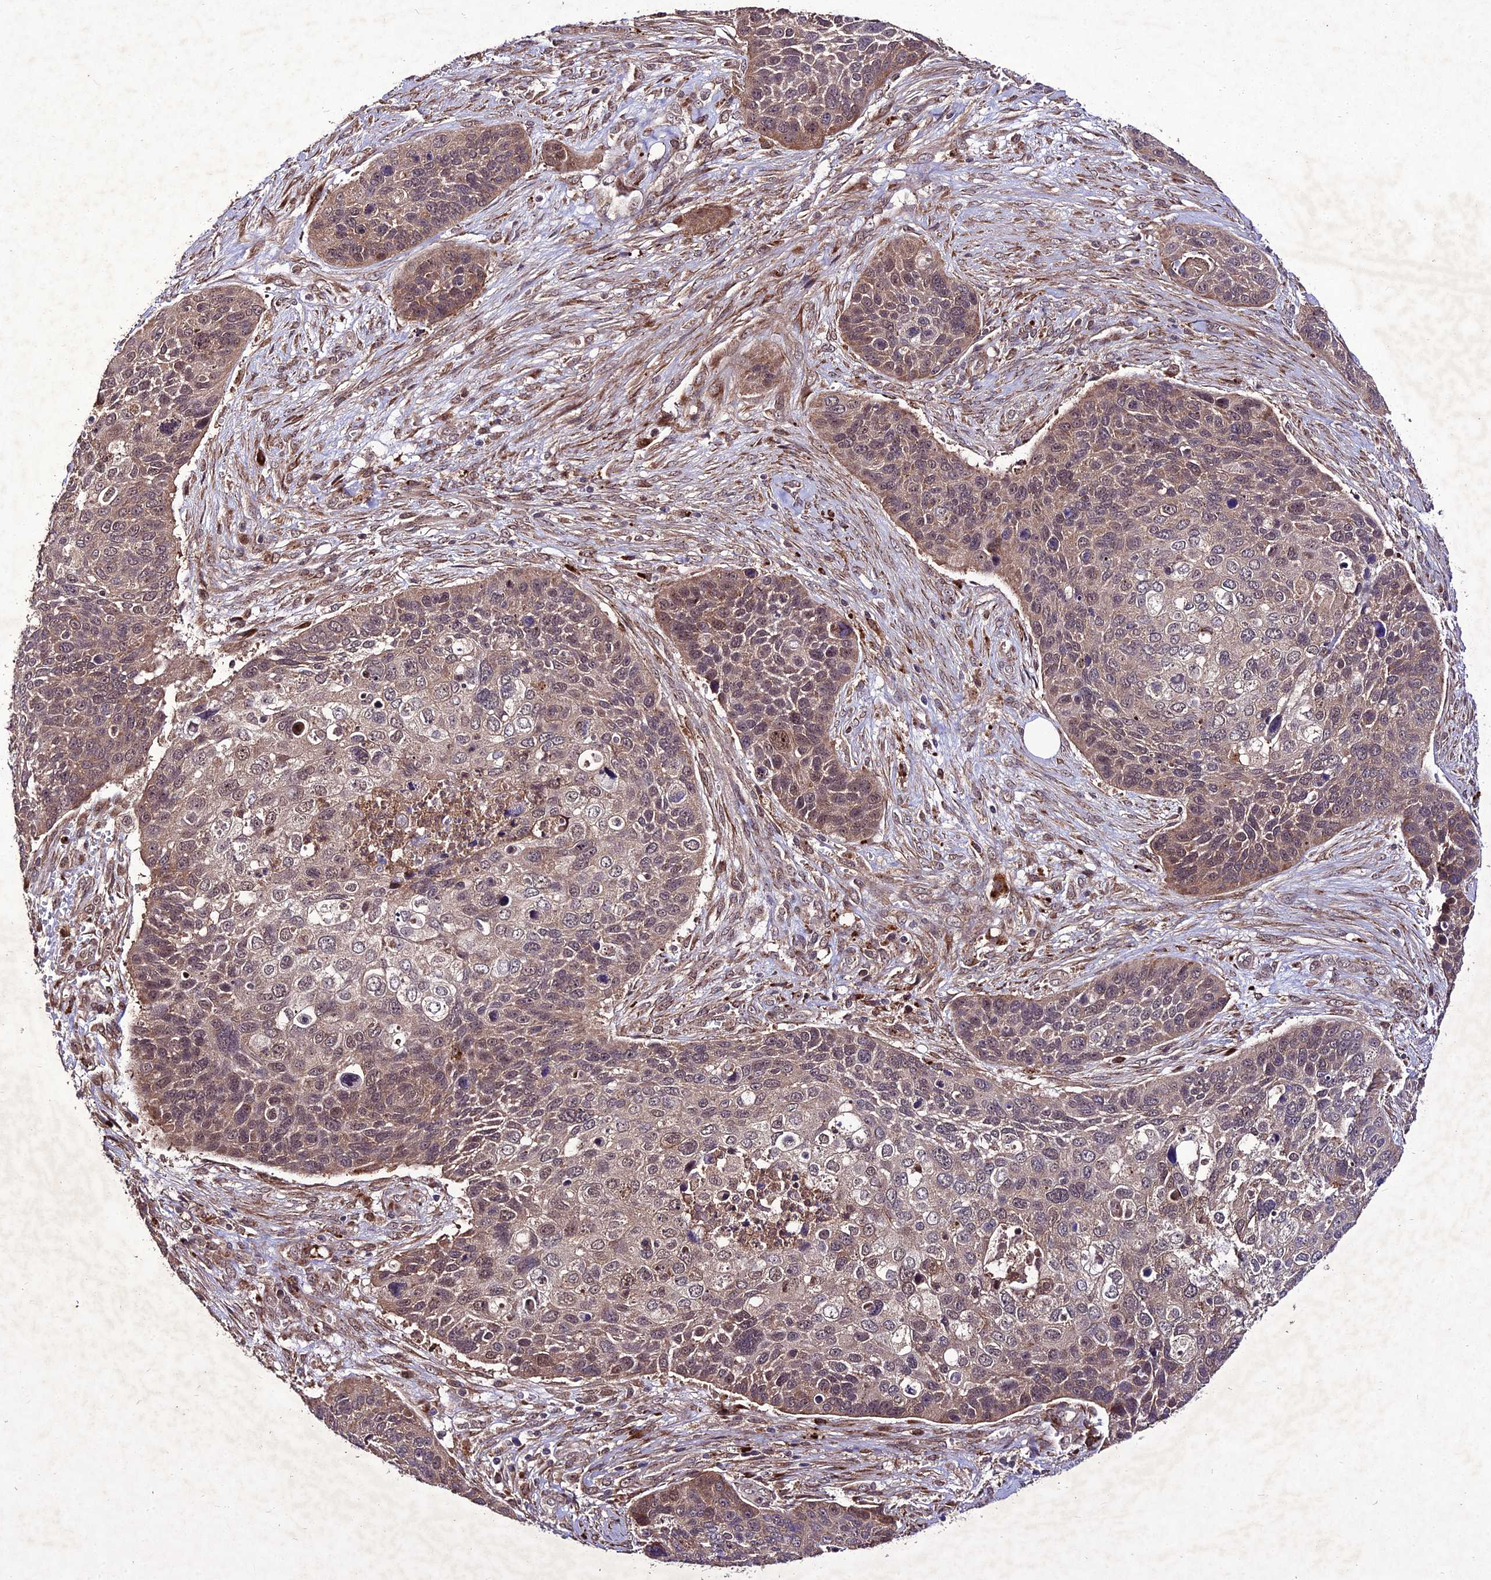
{"staining": {"intensity": "weak", "quantity": "25%-75%", "location": "cytoplasmic/membranous,nuclear"}, "tissue": "skin cancer", "cell_type": "Tumor cells", "image_type": "cancer", "snomed": [{"axis": "morphology", "description": "Basal cell carcinoma"}, {"axis": "topography", "description": "Skin"}], "caption": "Protein analysis of skin basal cell carcinoma tissue shows weak cytoplasmic/membranous and nuclear staining in approximately 25%-75% of tumor cells.", "gene": "ZNF766", "patient": {"sex": "female", "age": 74}}